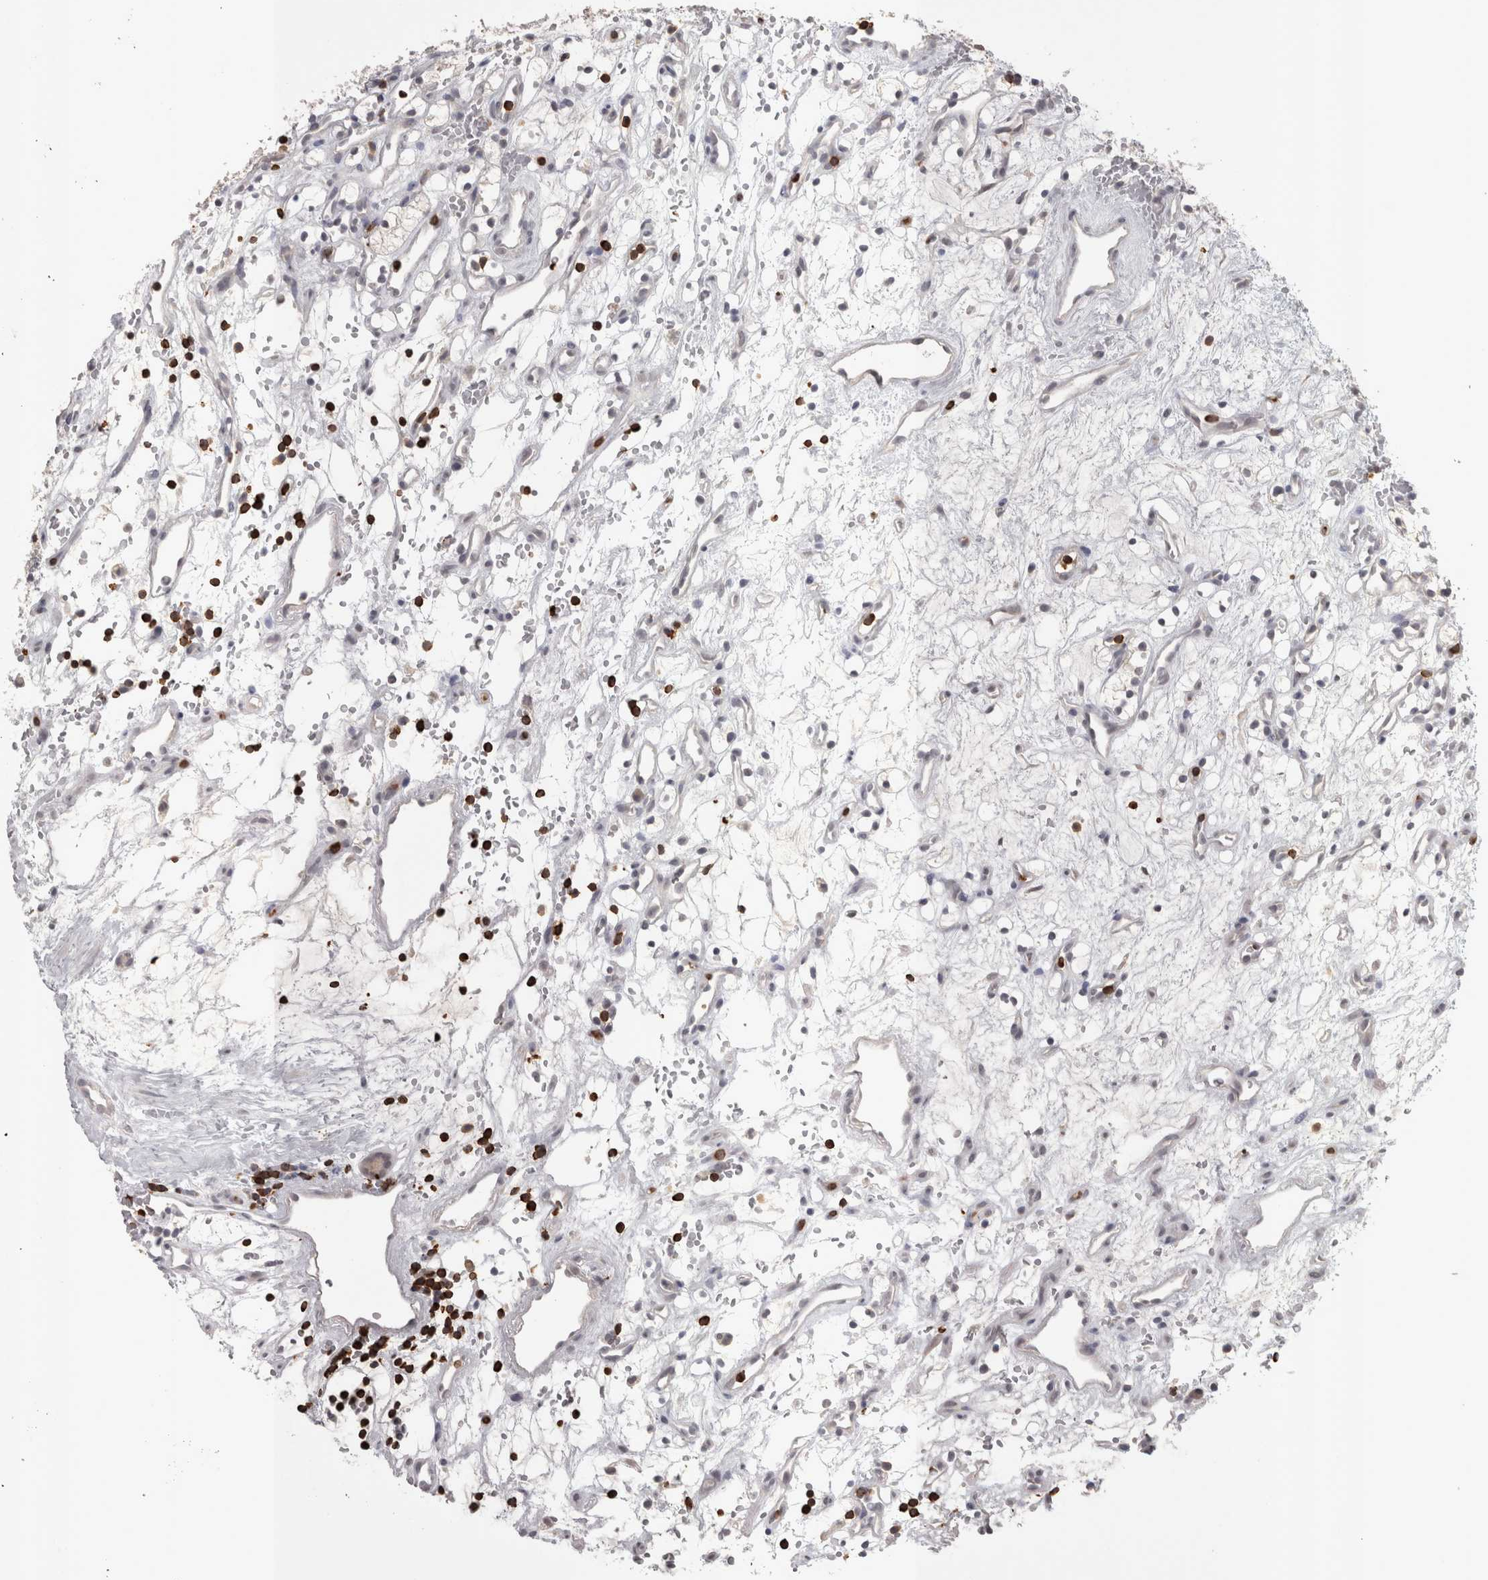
{"staining": {"intensity": "negative", "quantity": "none", "location": "none"}, "tissue": "renal cancer", "cell_type": "Tumor cells", "image_type": "cancer", "snomed": [{"axis": "morphology", "description": "Adenocarcinoma, NOS"}, {"axis": "topography", "description": "Kidney"}], "caption": "Immunohistochemistry (IHC) image of renal cancer stained for a protein (brown), which demonstrates no expression in tumor cells.", "gene": "SKAP1", "patient": {"sex": "female", "age": 60}}